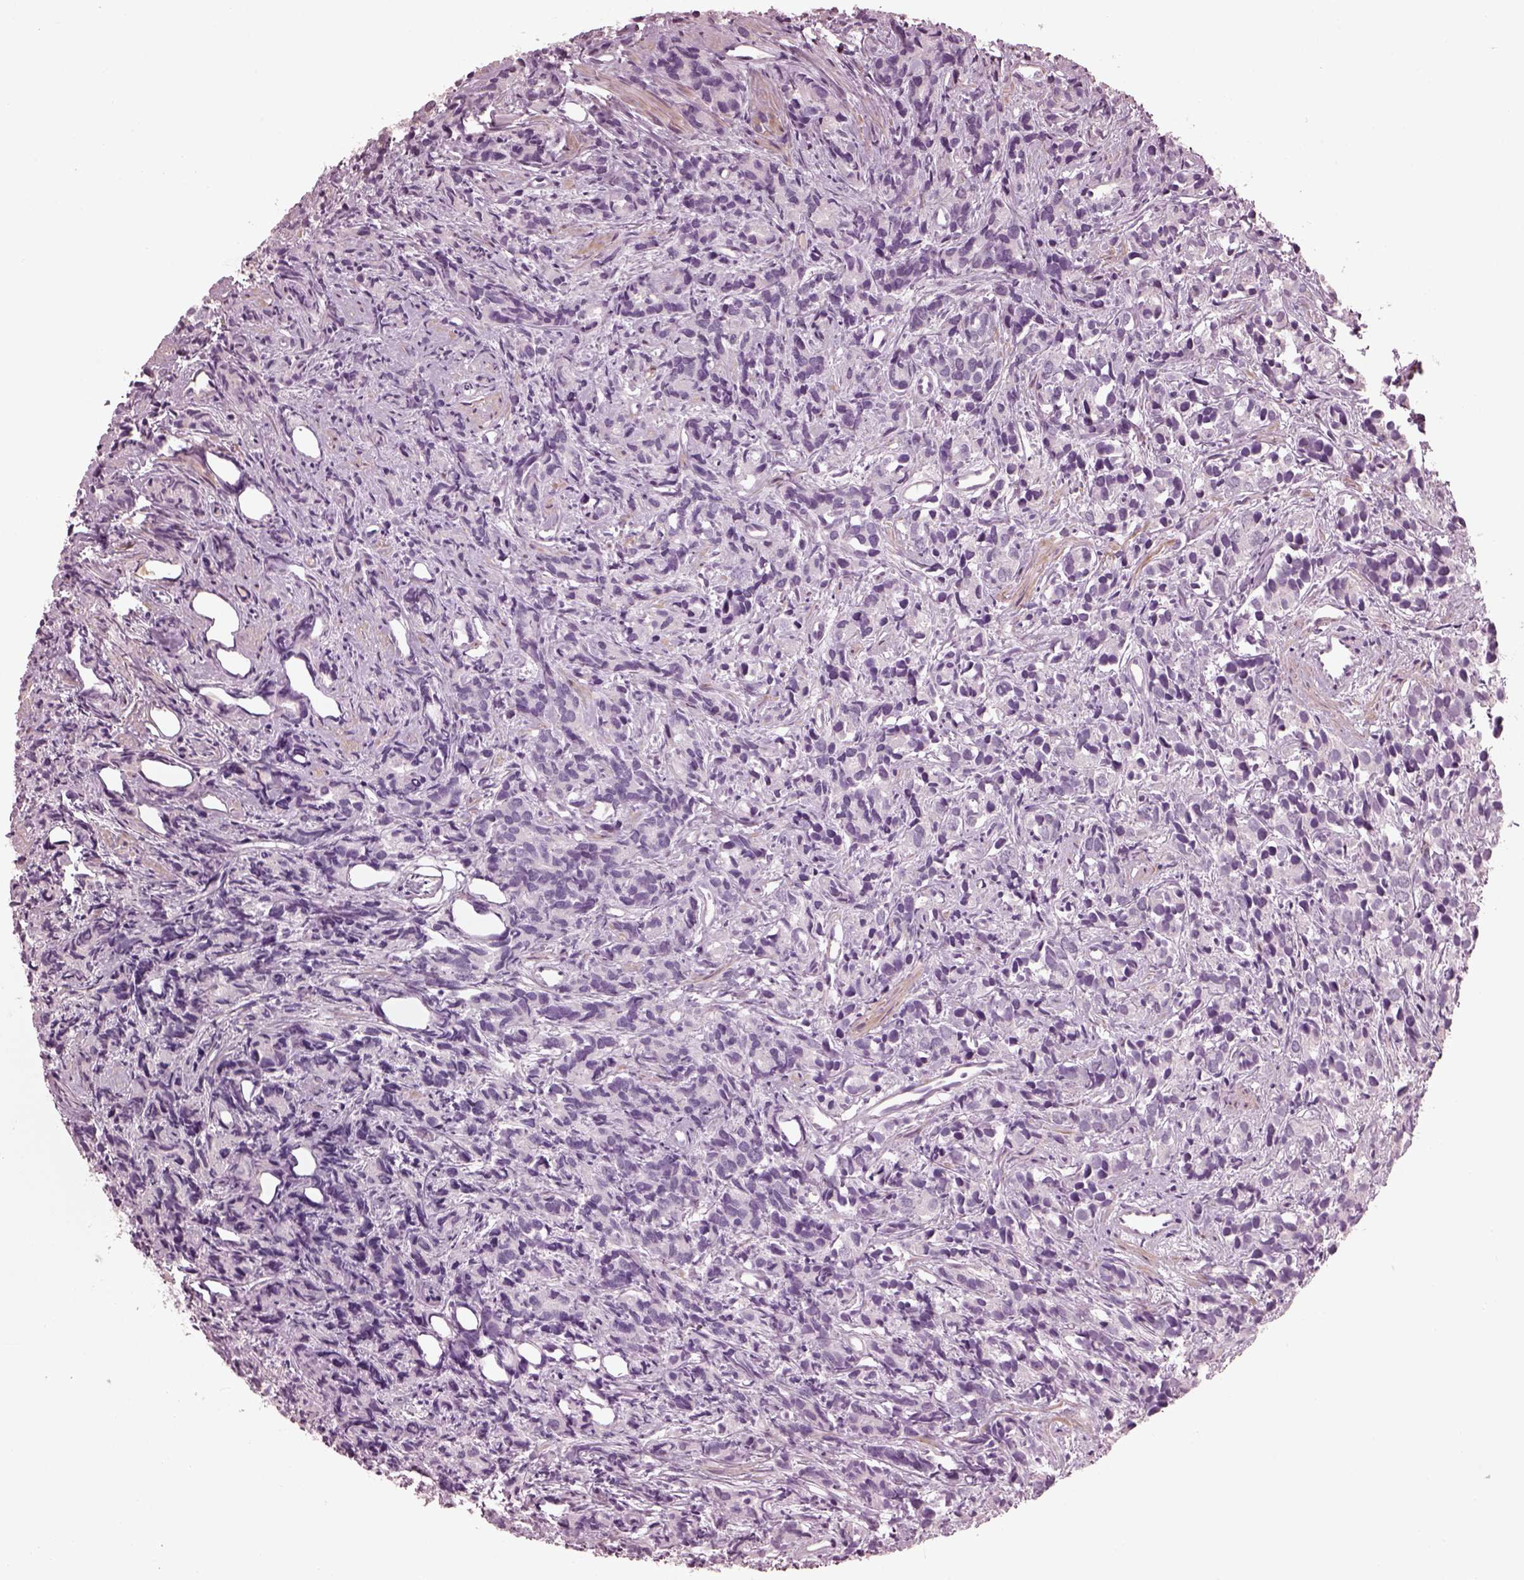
{"staining": {"intensity": "negative", "quantity": "none", "location": "none"}, "tissue": "prostate cancer", "cell_type": "Tumor cells", "image_type": "cancer", "snomed": [{"axis": "morphology", "description": "Adenocarcinoma, High grade"}, {"axis": "topography", "description": "Prostate"}], "caption": "Tumor cells are negative for brown protein staining in prostate cancer (high-grade adenocarcinoma).", "gene": "BFSP1", "patient": {"sex": "male", "age": 84}}